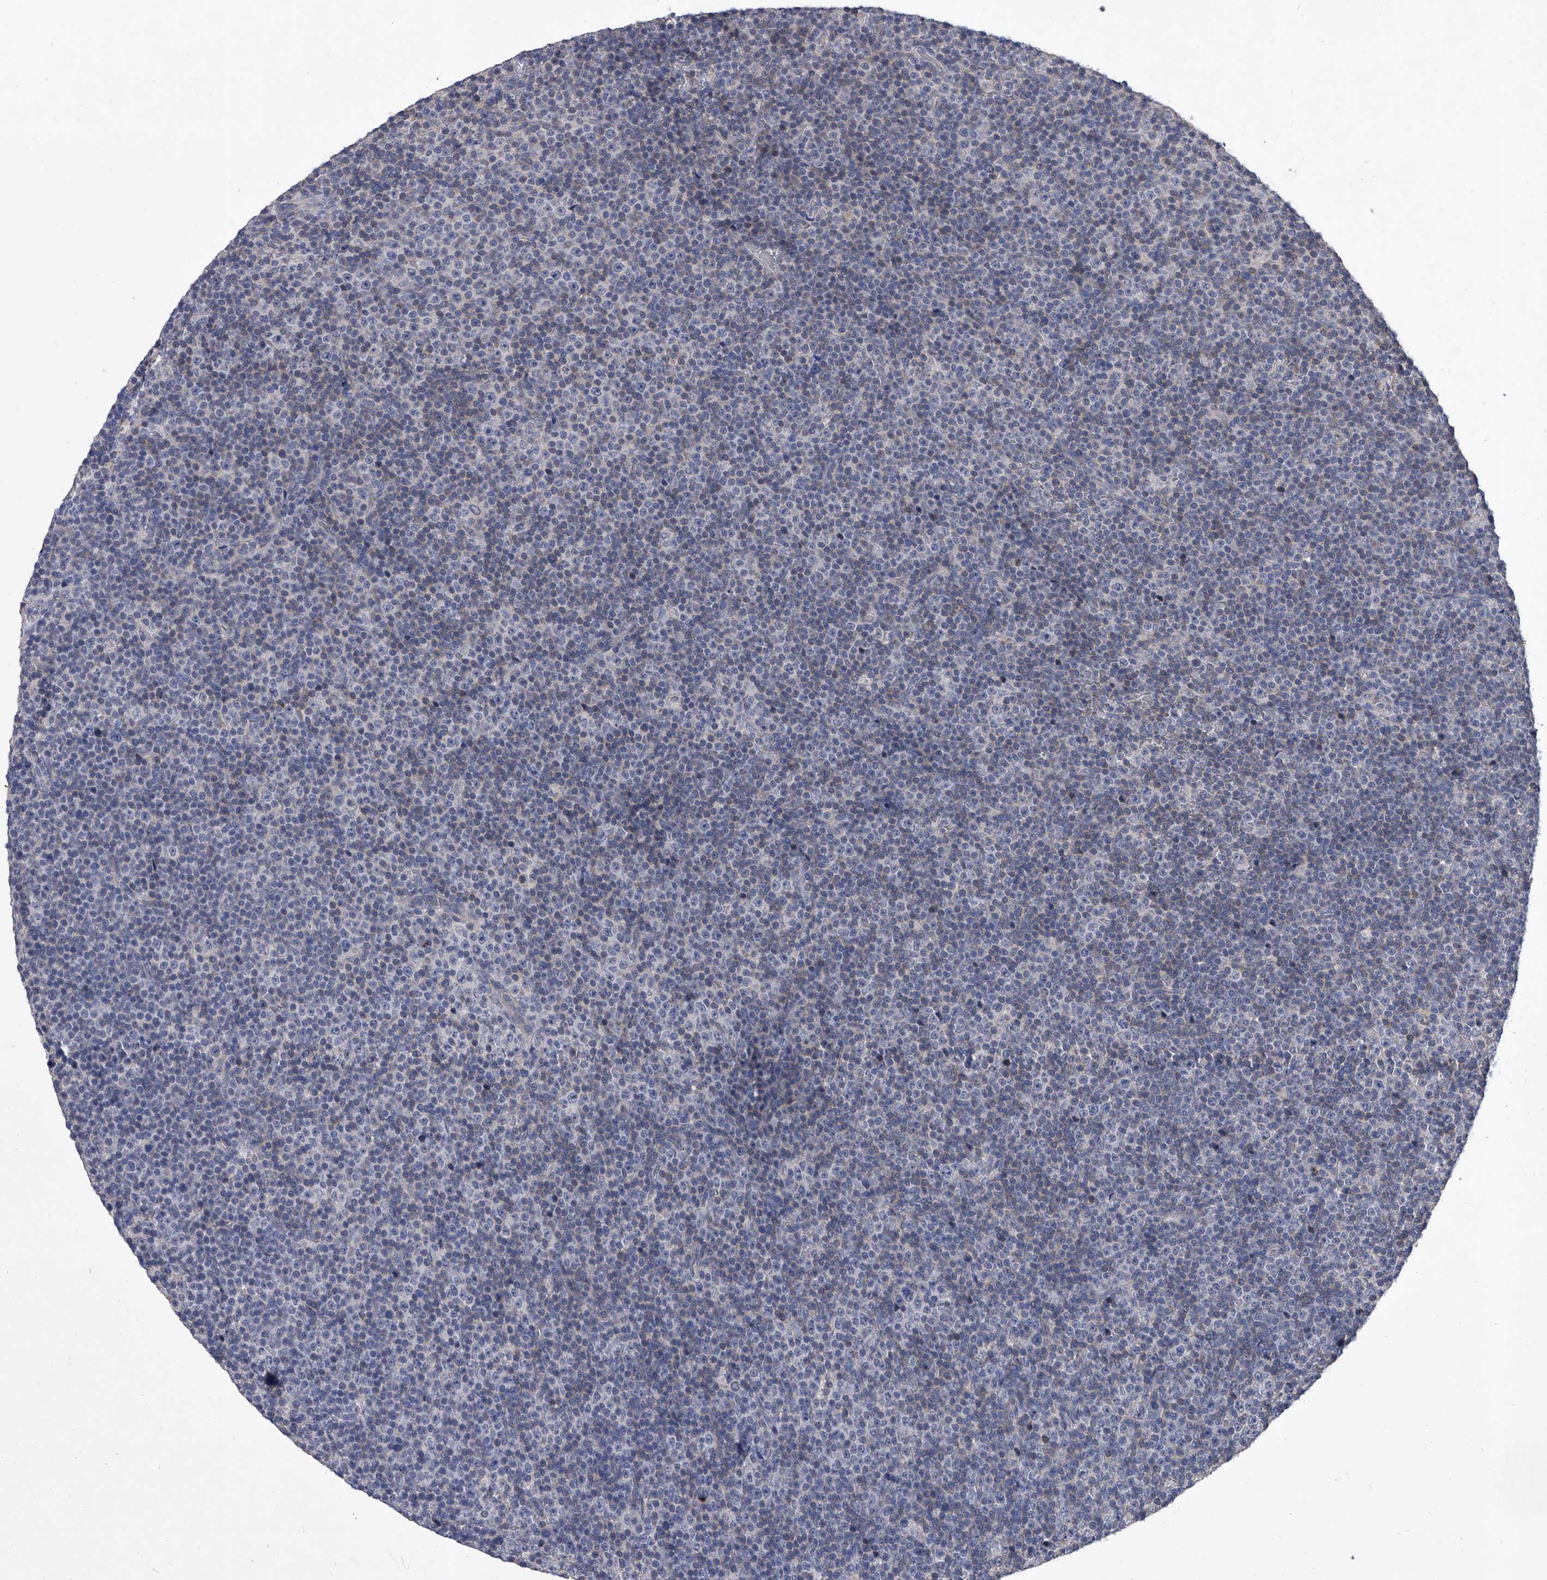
{"staining": {"intensity": "negative", "quantity": "none", "location": "none"}, "tissue": "lymphoma", "cell_type": "Tumor cells", "image_type": "cancer", "snomed": [{"axis": "morphology", "description": "Malignant lymphoma, non-Hodgkin's type, Low grade"}, {"axis": "topography", "description": "Lymph node"}], "caption": "Malignant lymphoma, non-Hodgkin's type (low-grade) was stained to show a protein in brown. There is no significant staining in tumor cells. (DAB (3,3'-diaminobenzidine) immunohistochemistry with hematoxylin counter stain).", "gene": "C5", "patient": {"sex": "female", "age": 67}}